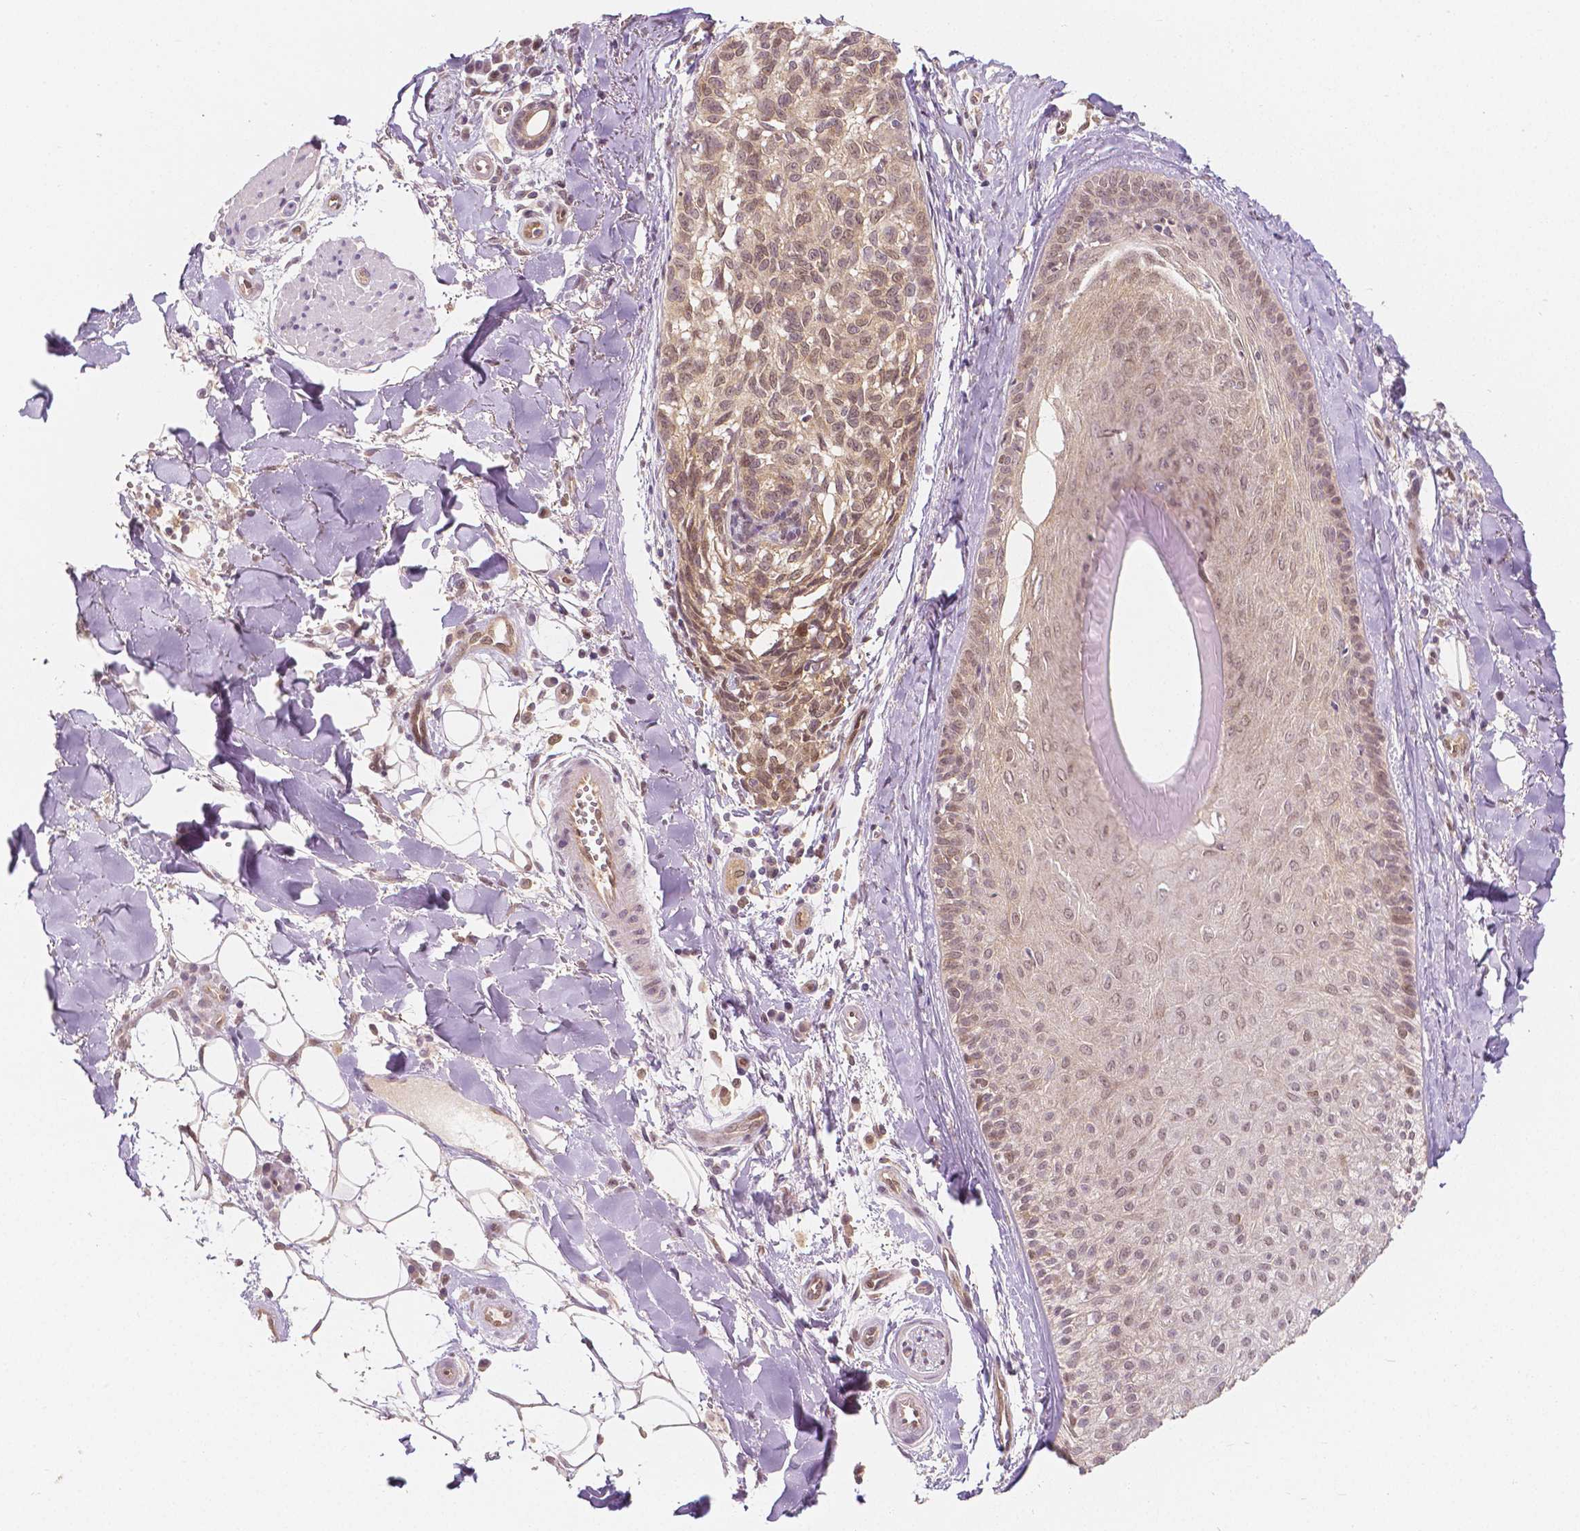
{"staining": {"intensity": "moderate", "quantity": ">75%", "location": "cytoplasmic/membranous,nuclear"}, "tissue": "melanoma", "cell_type": "Tumor cells", "image_type": "cancer", "snomed": [{"axis": "morphology", "description": "Malignant melanoma, NOS"}, {"axis": "topography", "description": "Skin"}], "caption": "A micrograph of human melanoma stained for a protein shows moderate cytoplasmic/membranous and nuclear brown staining in tumor cells. Nuclei are stained in blue.", "gene": "NAPRT", "patient": {"sex": "male", "age": 48}}